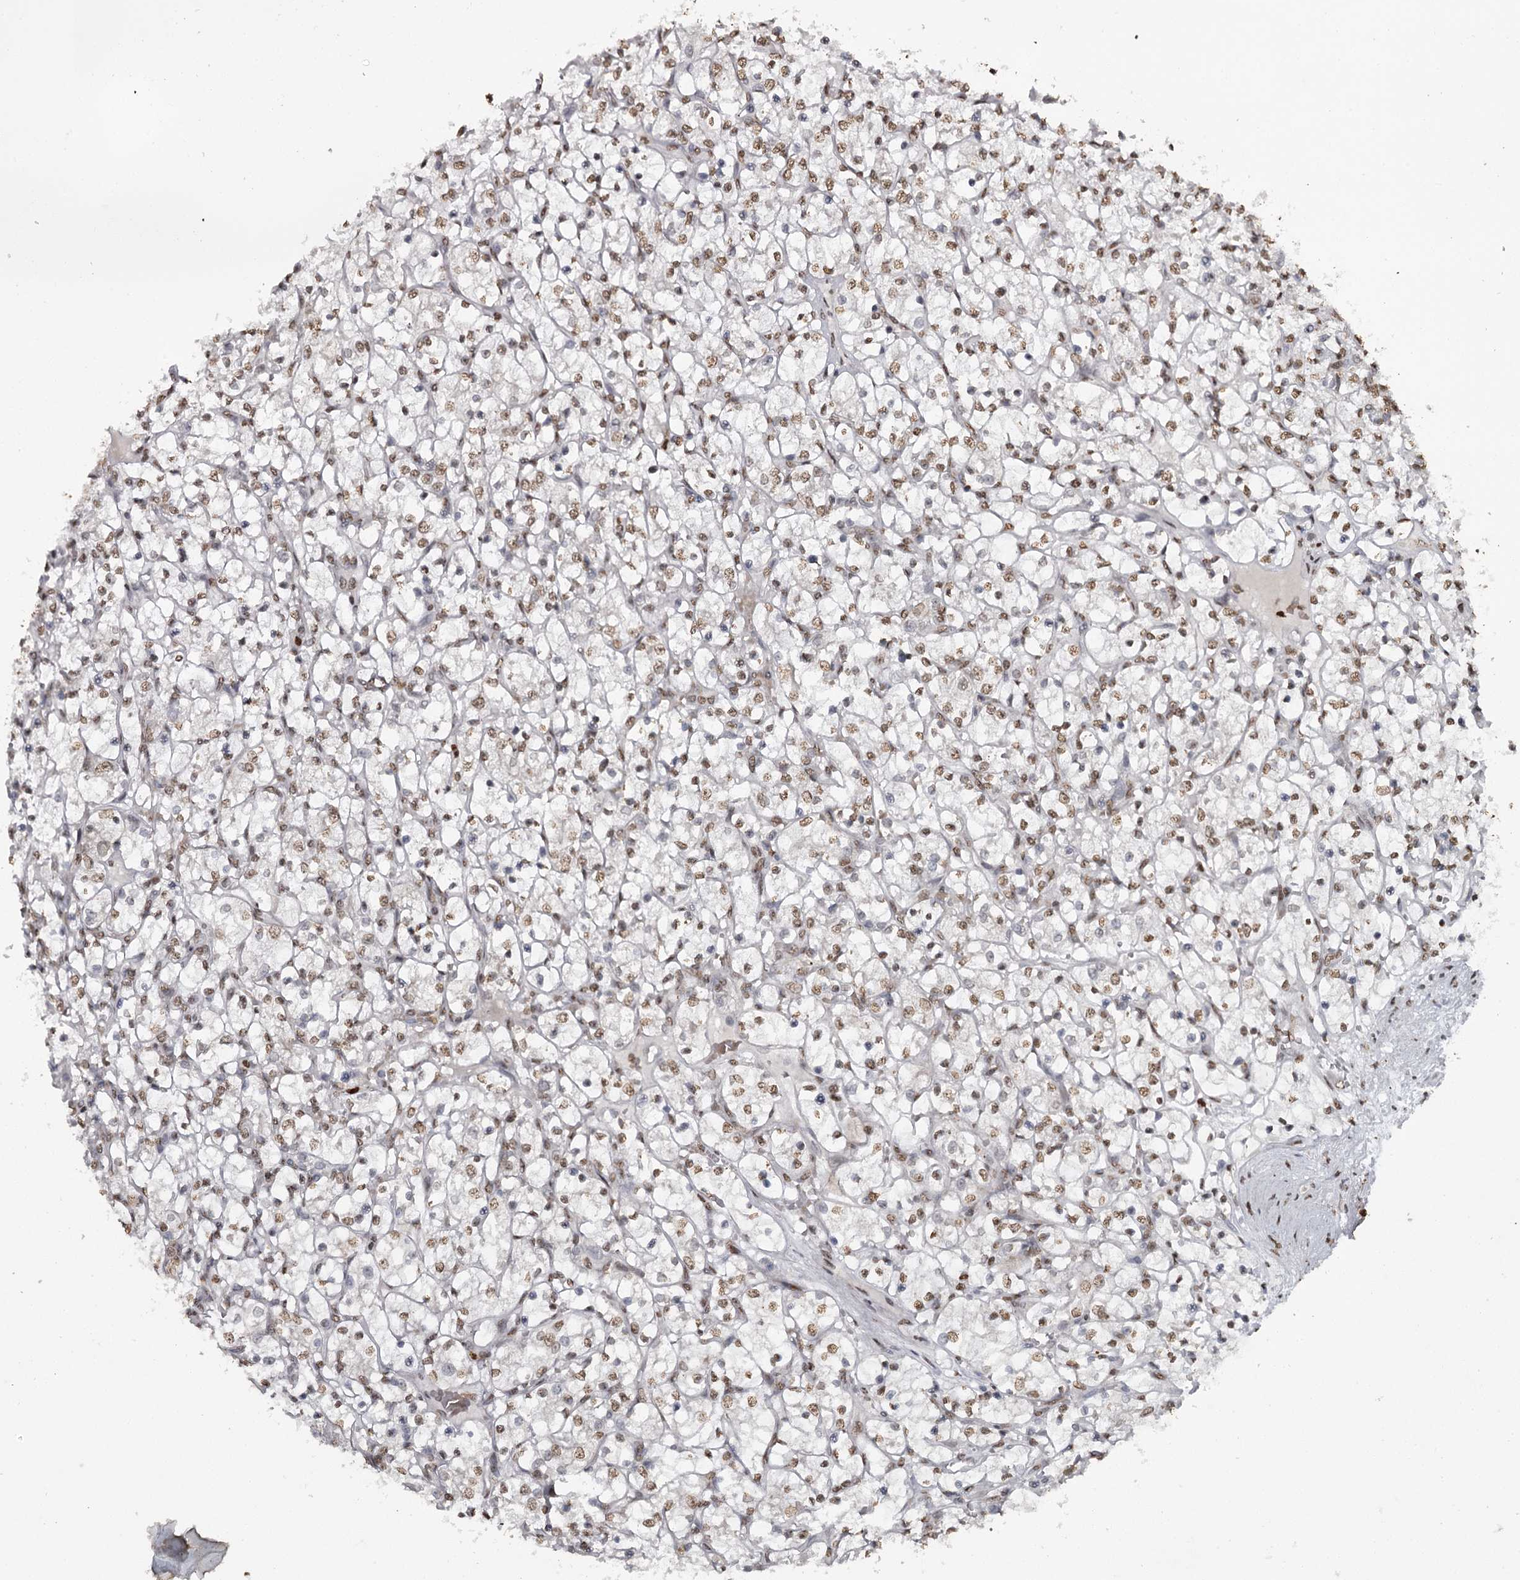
{"staining": {"intensity": "moderate", "quantity": ">75%", "location": "nuclear"}, "tissue": "renal cancer", "cell_type": "Tumor cells", "image_type": "cancer", "snomed": [{"axis": "morphology", "description": "Adenocarcinoma, NOS"}, {"axis": "topography", "description": "Kidney"}], "caption": "DAB (3,3'-diaminobenzidine) immunohistochemical staining of renal cancer (adenocarcinoma) demonstrates moderate nuclear protein expression in about >75% of tumor cells. (brown staining indicates protein expression, while blue staining denotes nuclei).", "gene": "THYN1", "patient": {"sex": "female", "age": 69}}